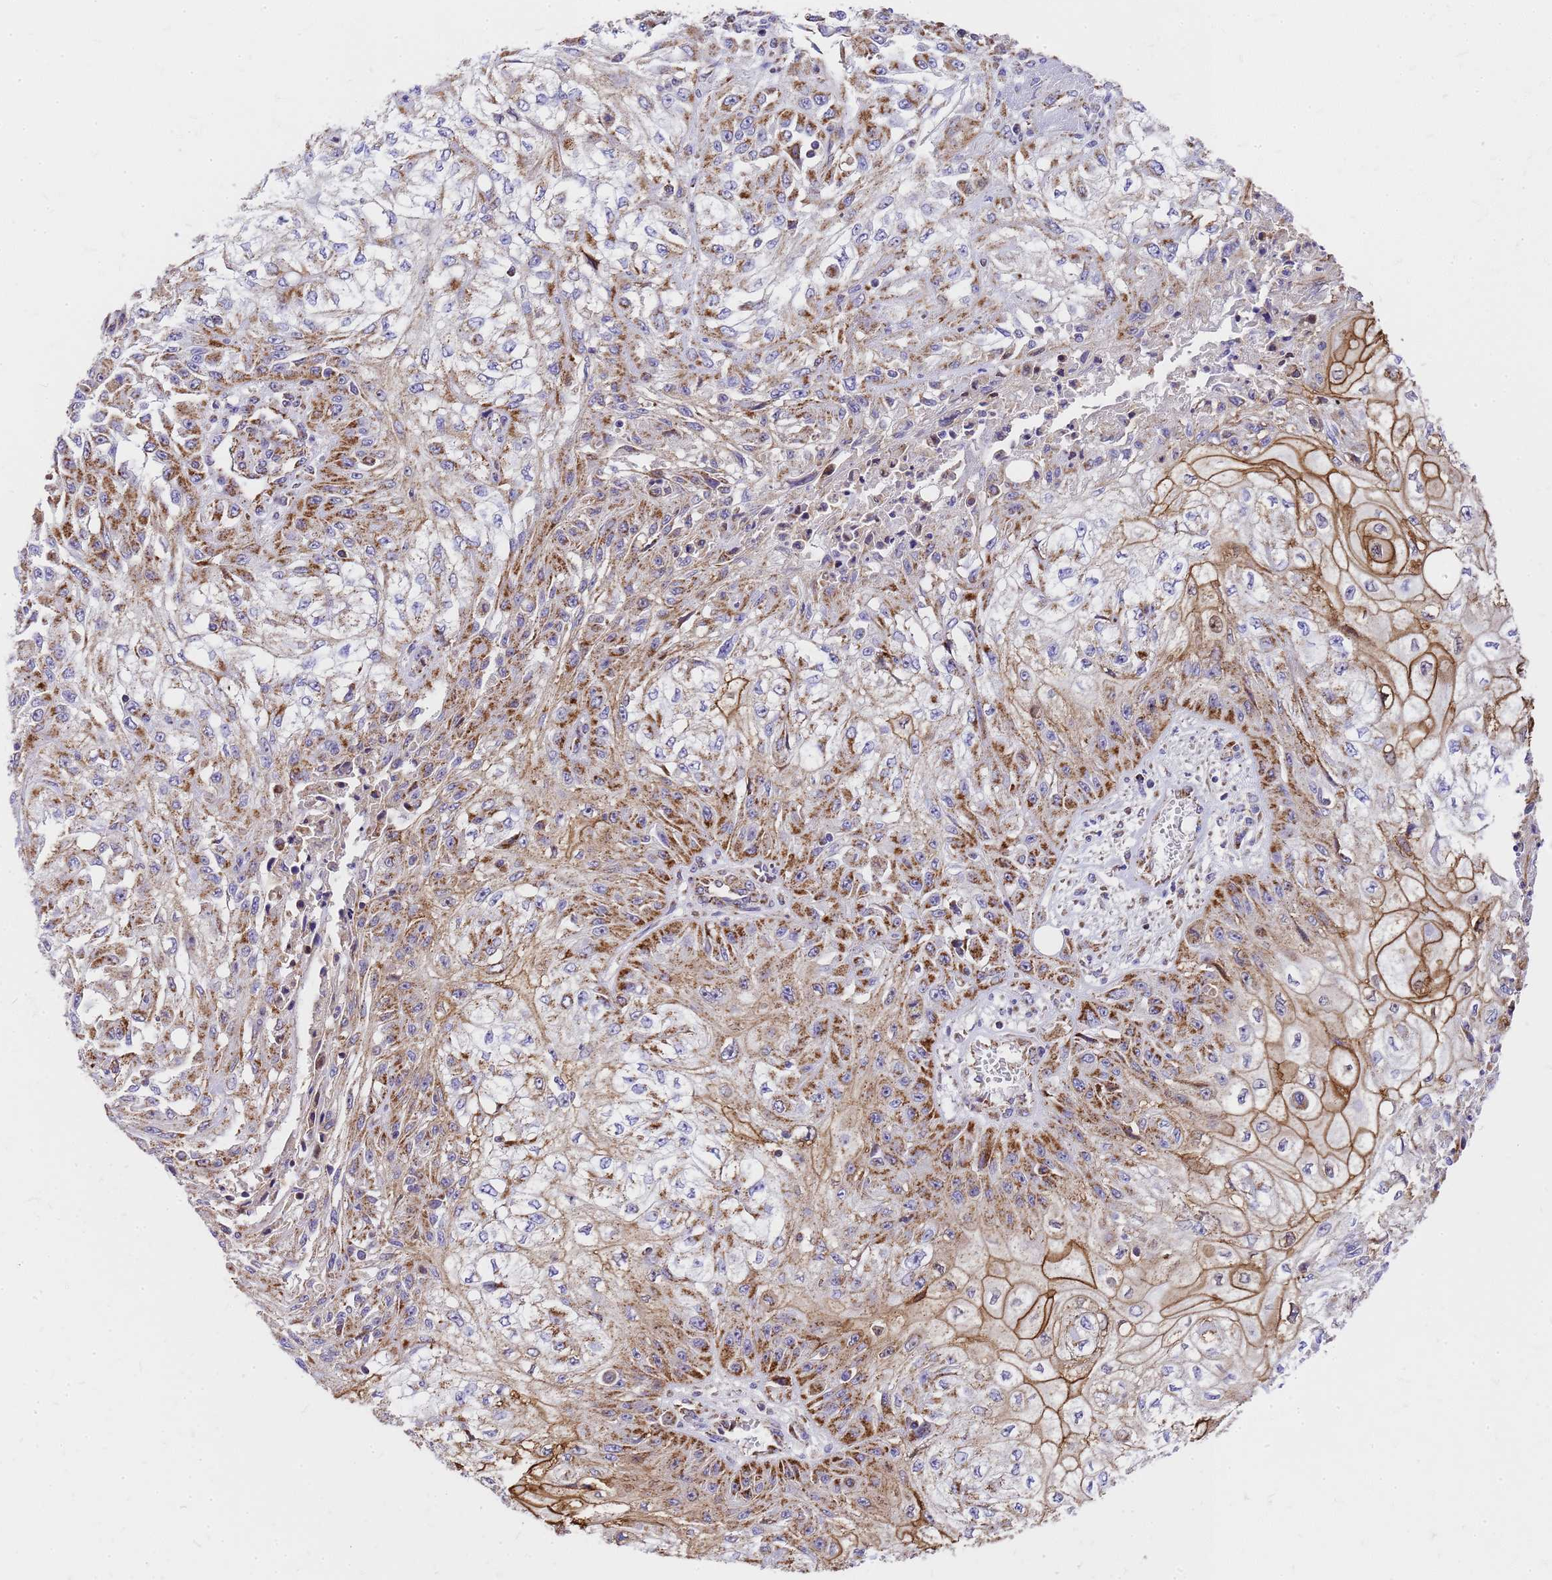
{"staining": {"intensity": "moderate", "quantity": ">75%", "location": "cytoplasmic/membranous"}, "tissue": "skin cancer", "cell_type": "Tumor cells", "image_type": "cancer", "snomed": [{"axis": "morphology", "description": "Squamous cell carcinoma, NOS"}, {"axis": "morphology", "description": "Squamous cell carcinoma, metastatic, NOS"}, {"axis": "topography", "description": "Skin"}, {"axis": "topography", "description": "Lymph node"}], "caption": "Immunohistochemical staining of skin metastatic squamous cell carcinoma exhibits medium levels of moderate cytoplasmic/membranous expression in approximately >75% of tumor cells.", "gene": "MRPS26", "patient": {"sex": "male", "age": 75}}